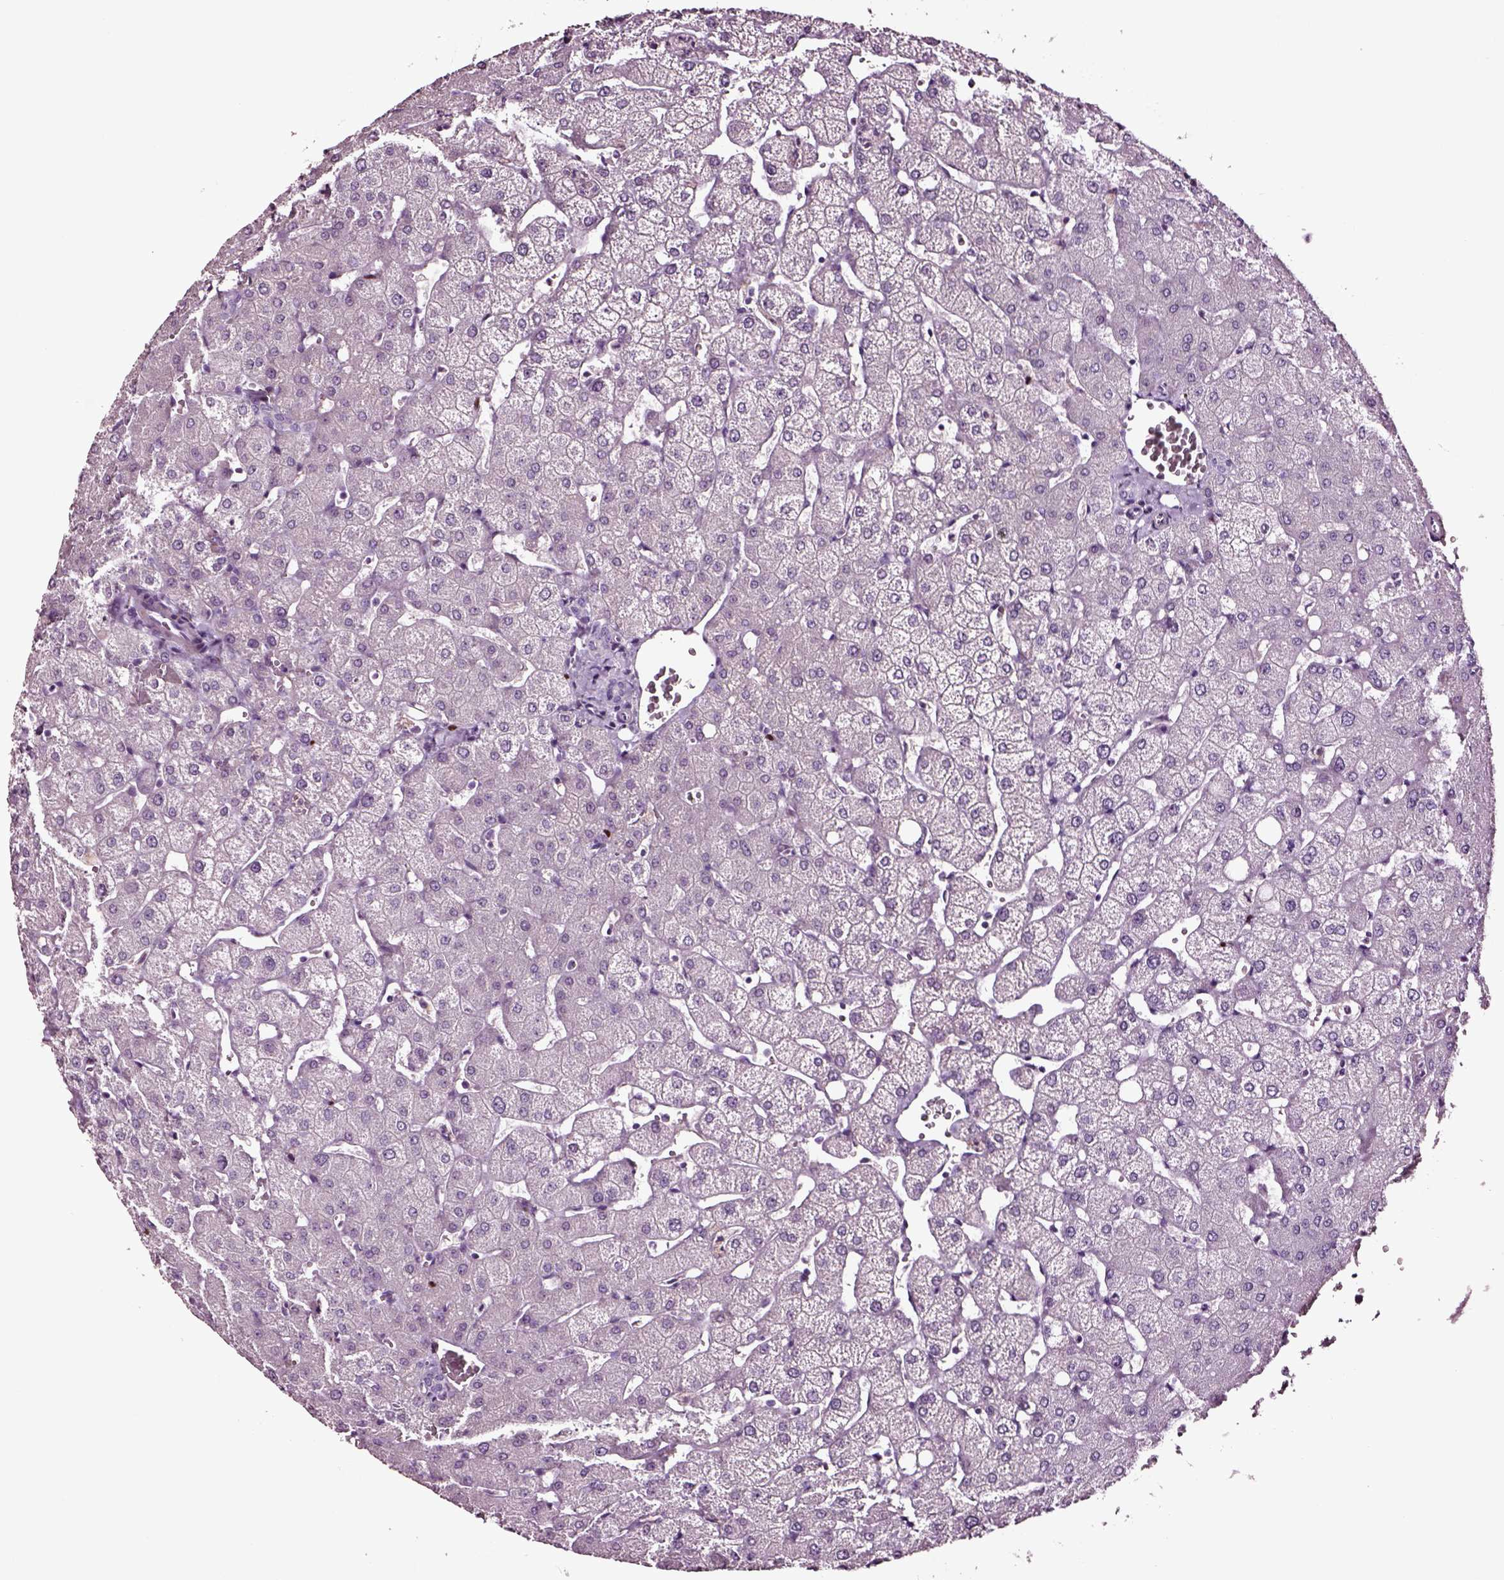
{"staining": {"intensity": "negative", "quantity": "none", "location": "none"}, "tissue": "liver", "cell_type": "Cholangiocytes", "image_type": "normal", "snomed": [{"axis": "morphology", "description": "Normal tissue, NOS"}, {"axis": "topography", "description": "Liver"}], "caption": "Immunohistochemistry (IHC) micrograph of normal liver: liver stained with DAB demonstrates no significant protein staining in cholangiocytes.", "gene": "SOX10", "patient": {"sex": "female", "age": 54}}